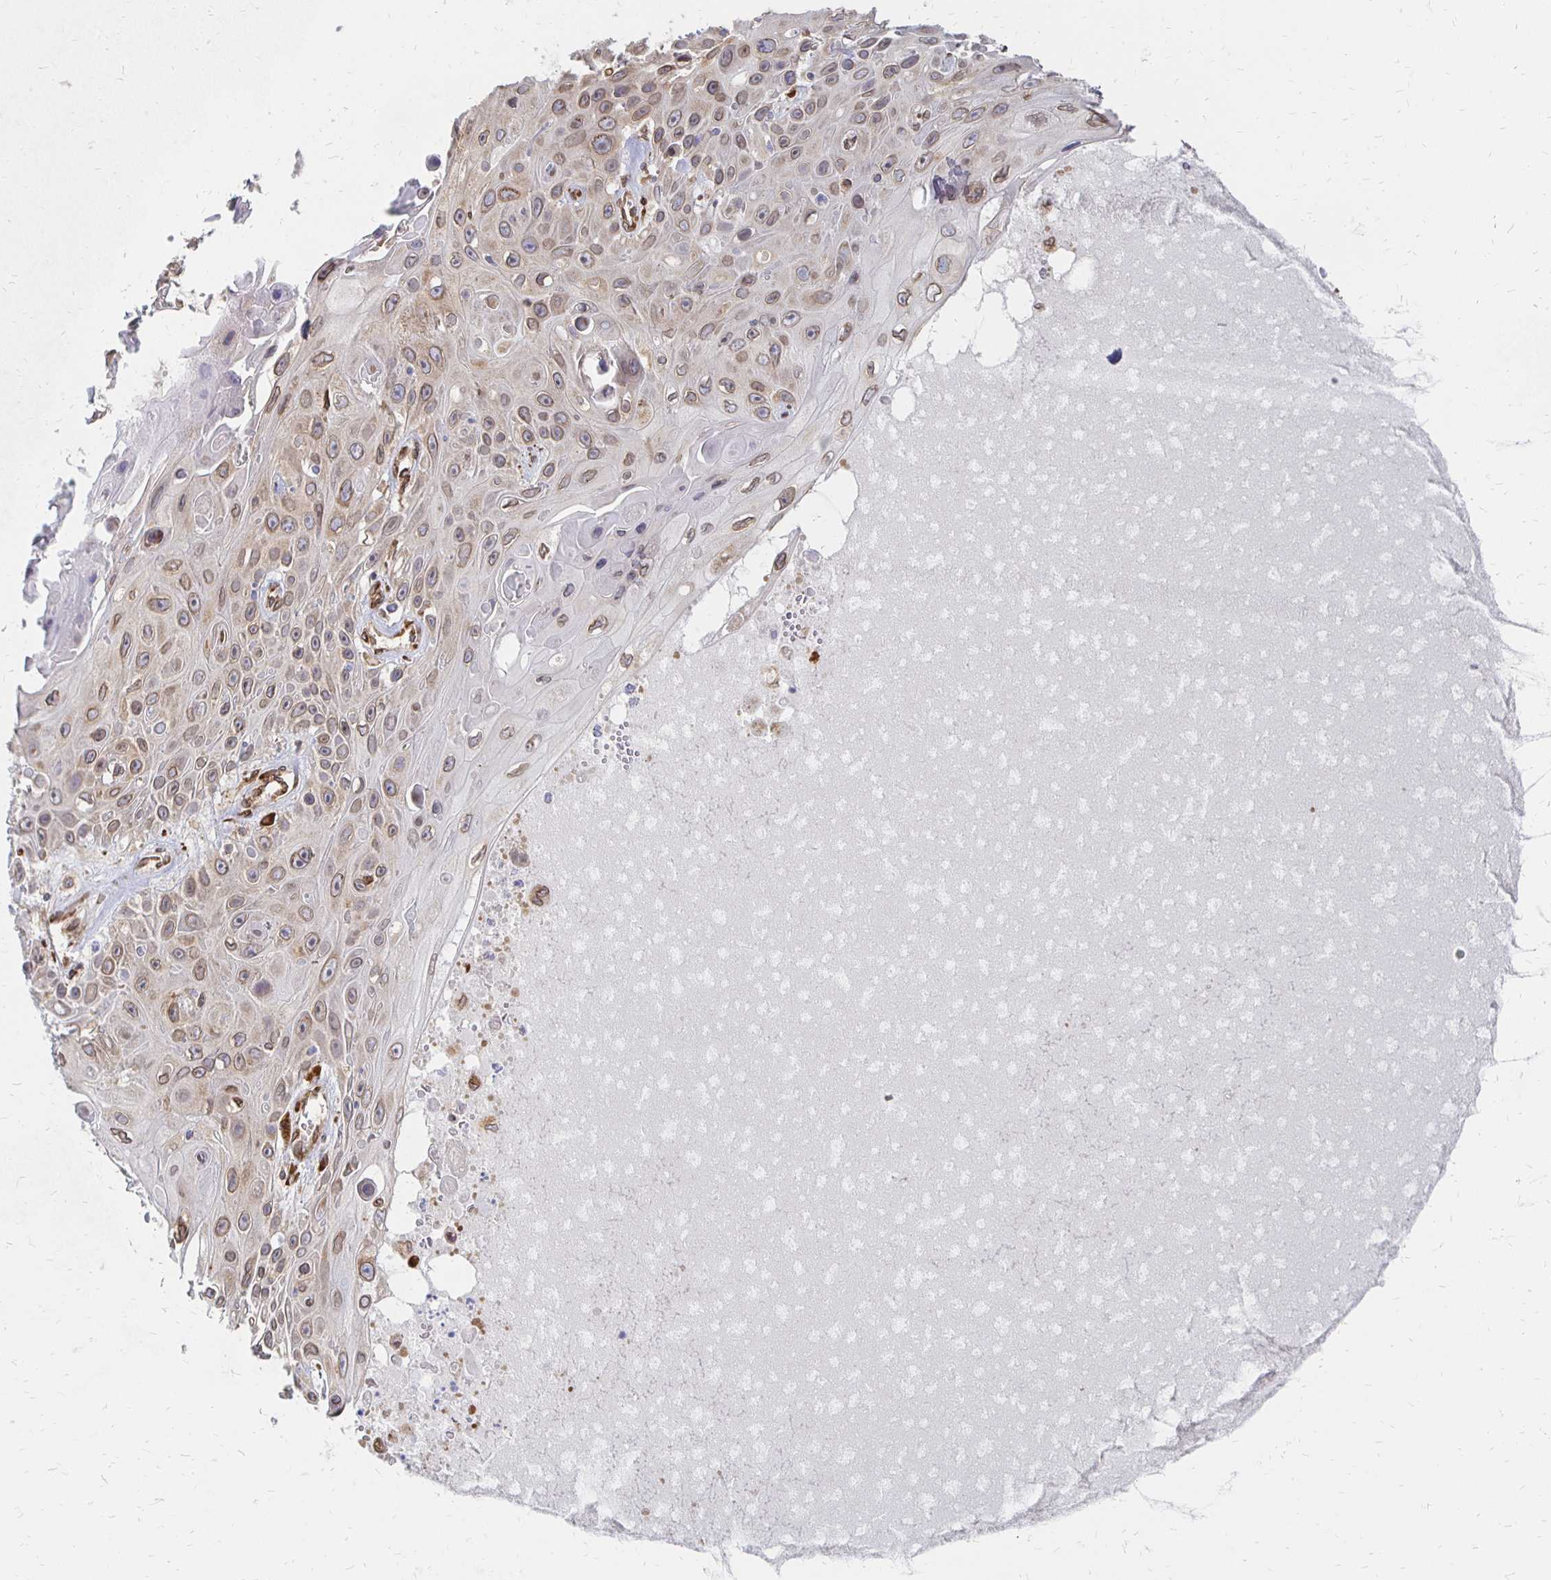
{"staining": {"intensity": "weak", "quantity": ">75%", "location": "cytoplasmic/membranous,nuclear"}, "tissue": "skin cancer", "cell_type": "Tumor cells", "image_type": "cancer", "snomed": [{"axis": "morphology", "description": "Squamous cell carcinoma, NOS"}, {"axis": "topography", "description": "Skin"}], "caption": "This image exhibits immunohistochemistry staining of human squamous cell carcinoma (skin), with low weak cytoplasmic/membranous and nuclear expression in approximately >75% of tumor cells.", "gene": "PELI3", "patient": {"sex": "male", "age": 82}}